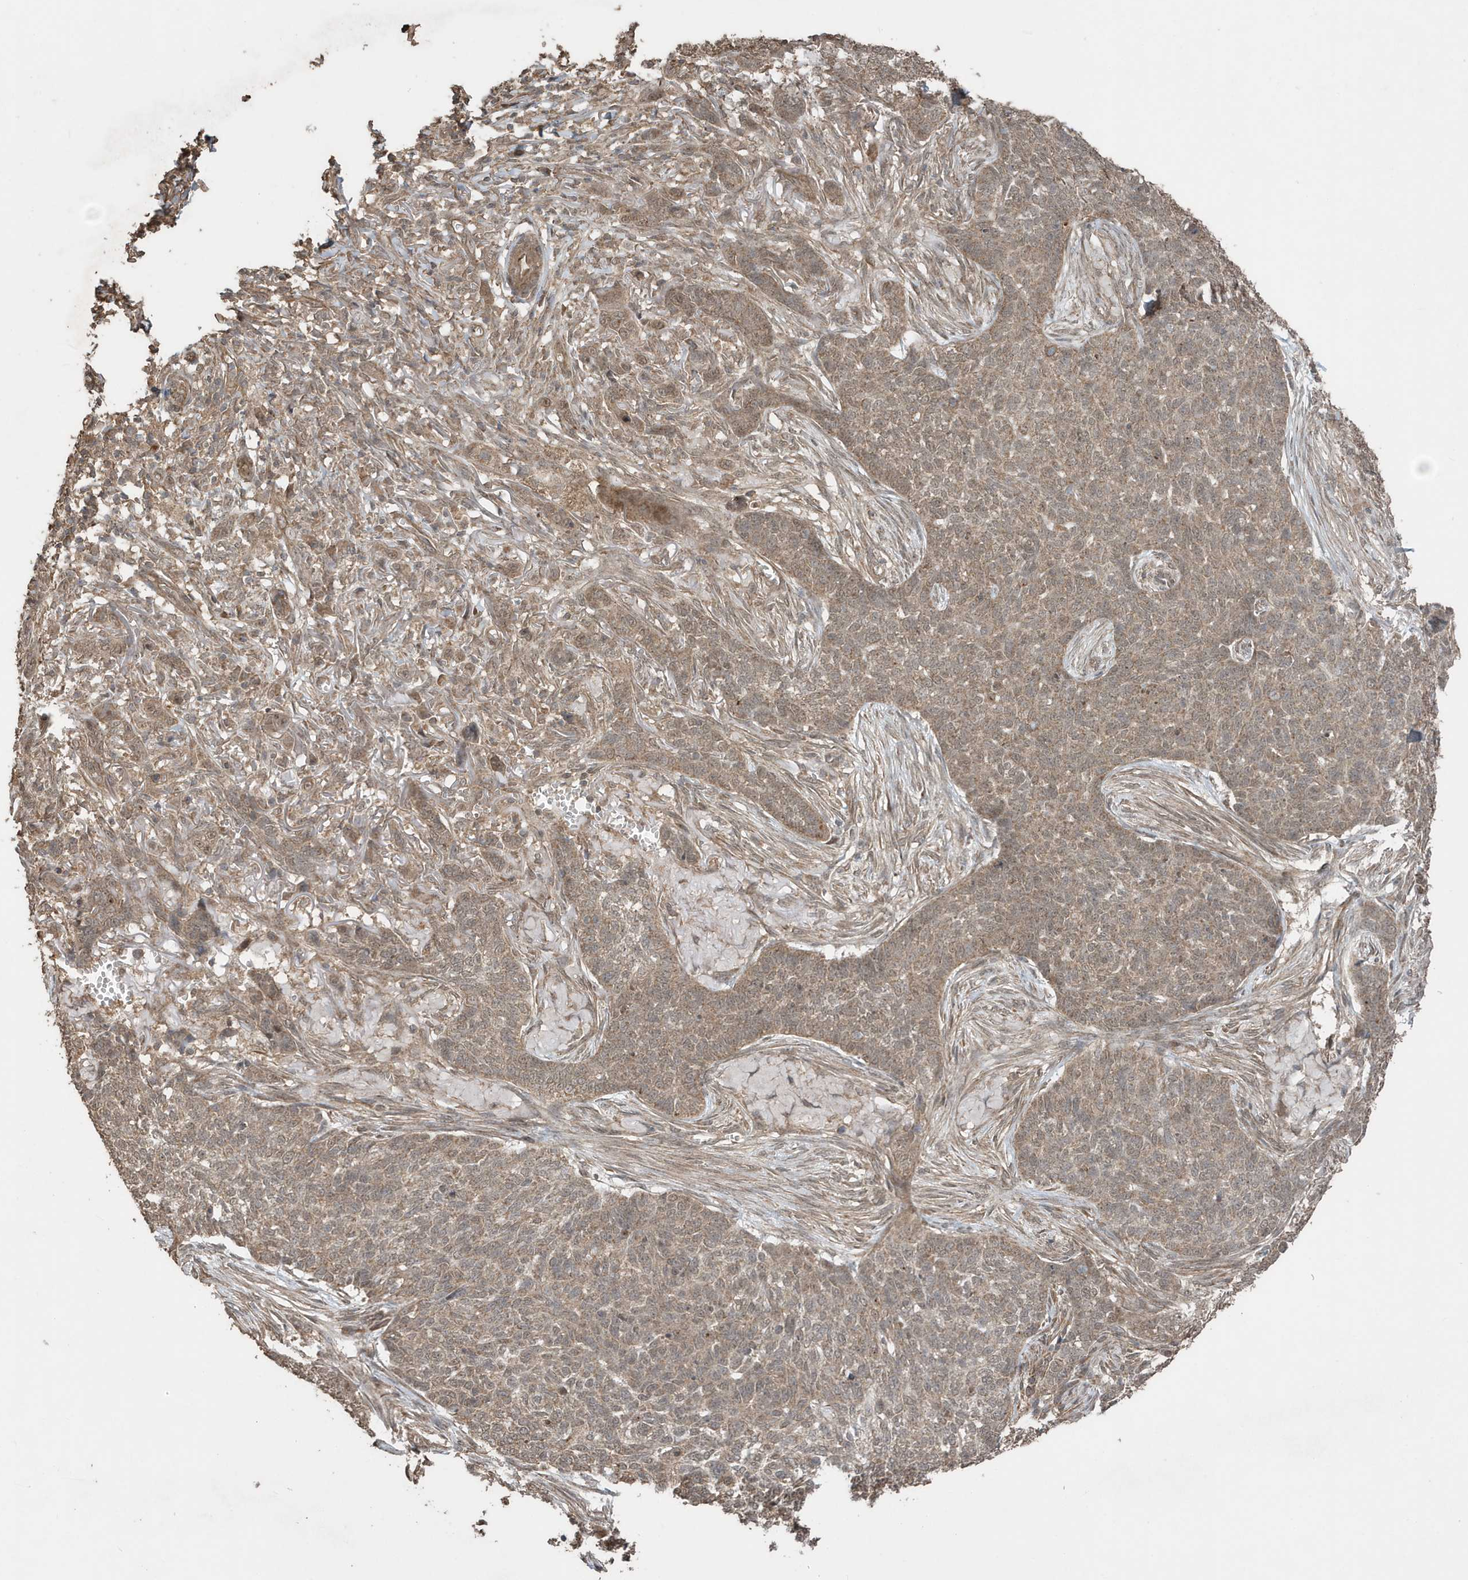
{"staining": {"intensity": "weak", "quantity": ">75%", "location": "cytoplasmic/membranous"}, "tissue": "skin cancer", "cell_type": "Tumor cells", "image_type": "cancer", "snomed": [{"axis": "morphology", "description": "Basal cell carcinoma"}, {"axis": "topography", "description": "Skin"}], "caption": "Skin basal cell carcinoma stained for a protein (brown) exhibits weak cytoplasmic/membranous positive staining in approximately >75% of tumor cells.", "gene": "PAXBP1", "patient": {"sex": "male", "age": 85}}